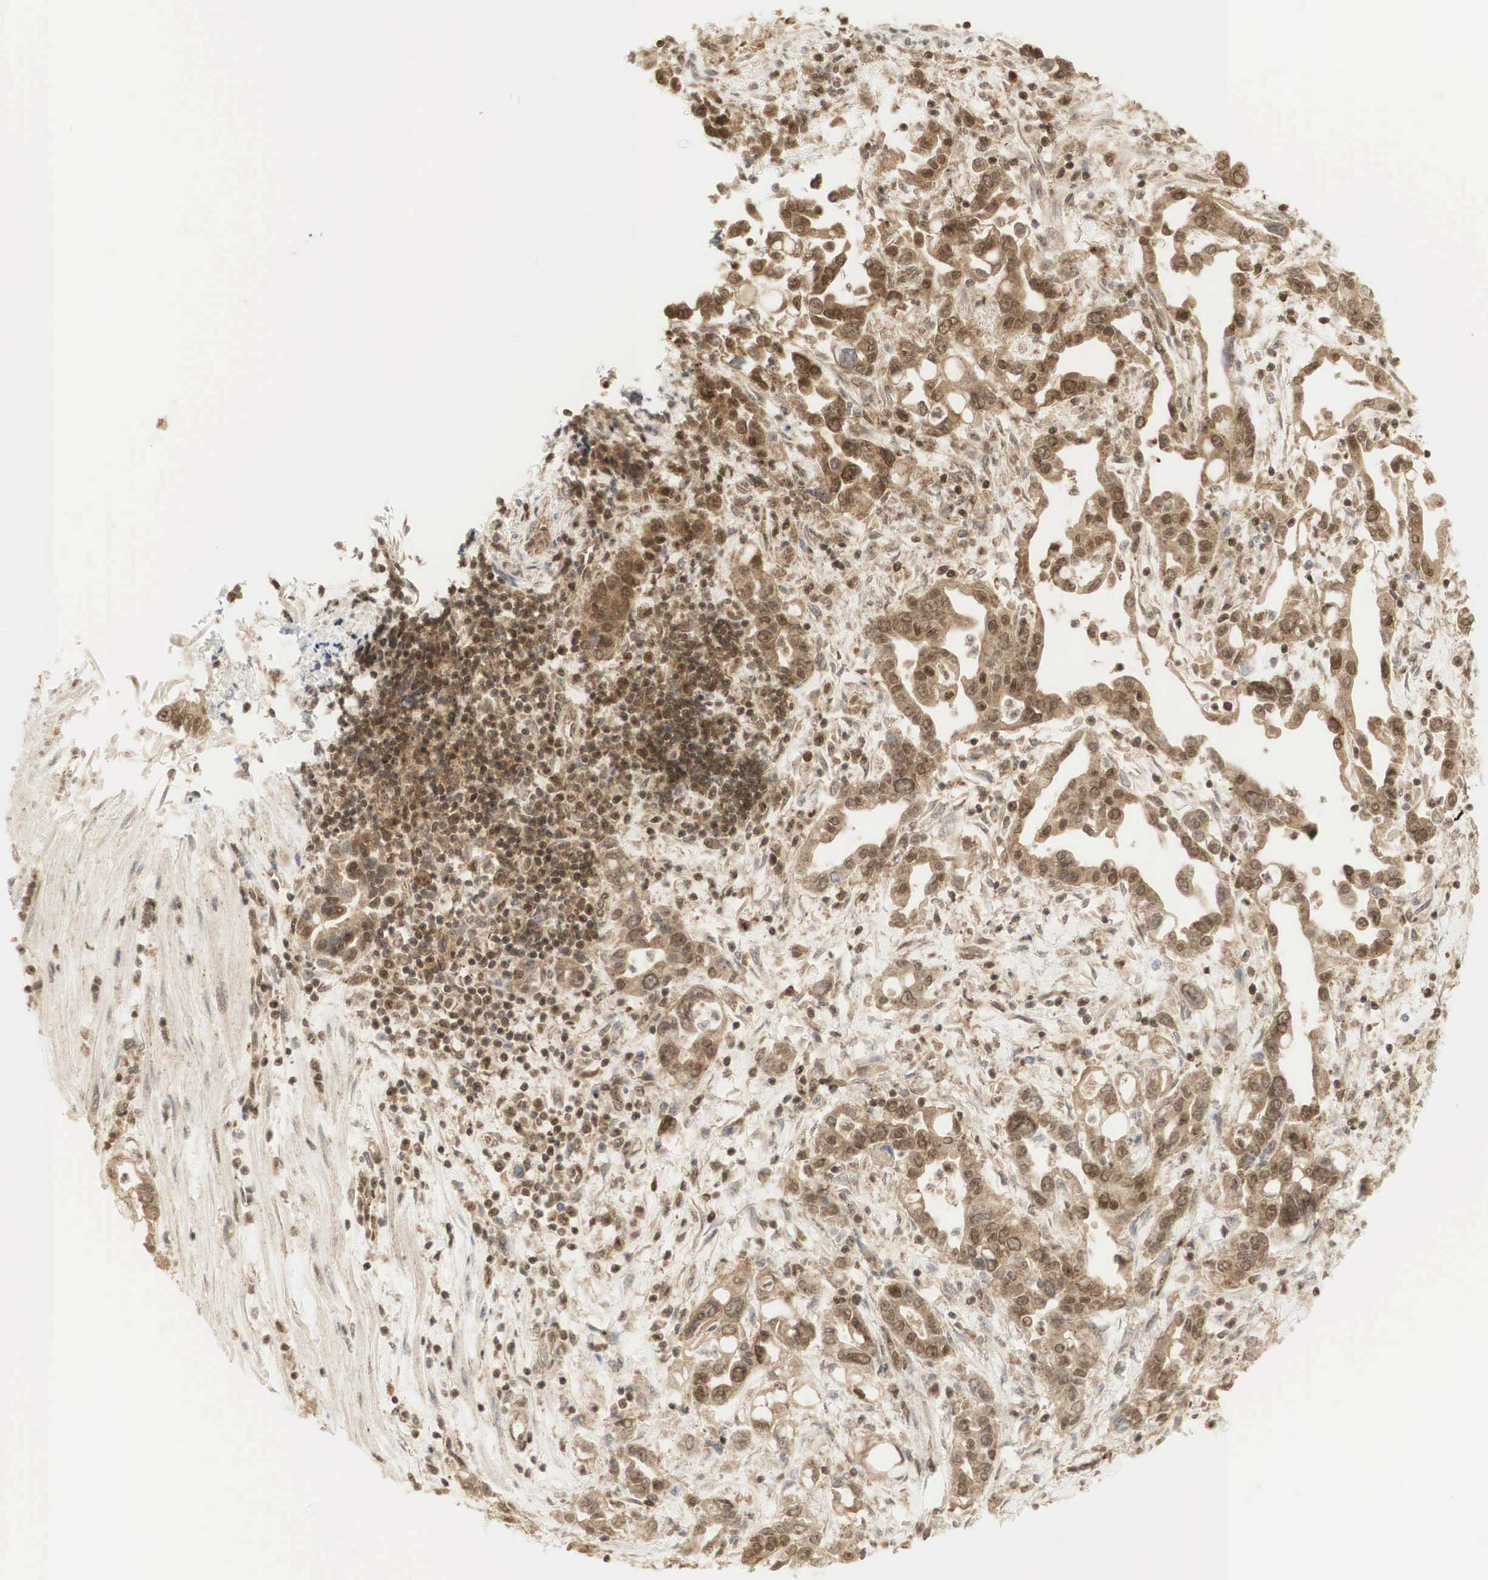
{"staining": {"intensity": "strong", "quantity": ">75%", "location": "cytoplasmic/membranous,nuclear"}, "tissue": "pancreatic cancer", "cell_type": "Tumor cells", "image_type": "cancer", "snomed": [{"axis": "morphology", "description": "Adenocarcinoma, NOS"}, {"axis": "topography", "description": "Pancreas"}], "caption": "Human pancreatic adenocarcinoma stained for a protein (brown) demonstrates strong cytoplasmic/membranous and nuclear positive expression in approximately >75% of tumor cells.", "gene": "RNF113A", "patient": {"sex": "female", "age": 57}}